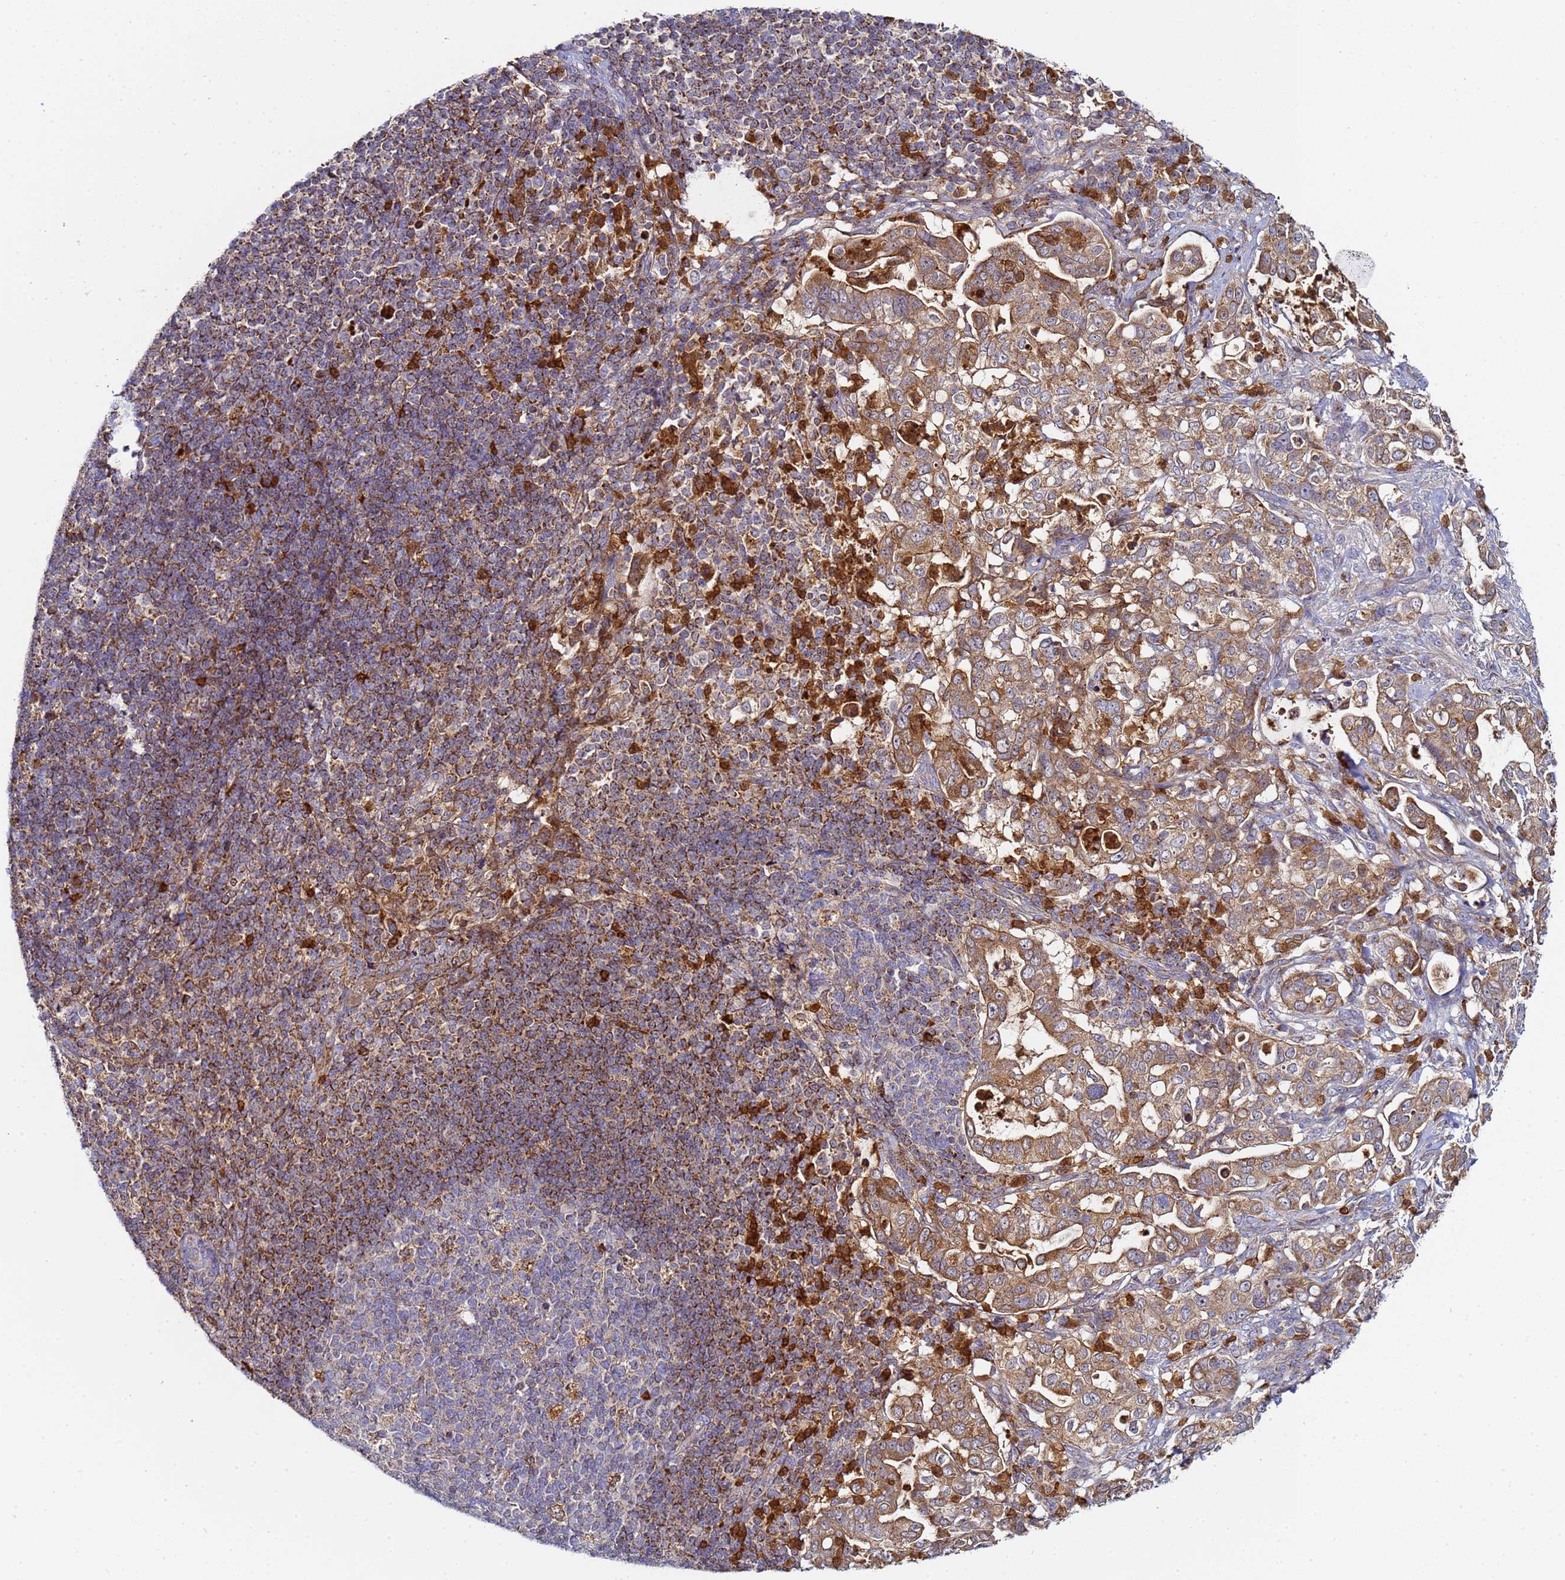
{"staining": {"intensity": "moderate", "quantity": ">75%", "location": "cytoplasmic/membranous"}, "tissue": "pancreatic cancer", "cell_type": "Tumor cells", "image_type": "cancer", "snomed": [{"axis": "morphology", "description": "Normal tissue, NOS"}, {"axis": "morphology", "description": "Adenocarcinoma, NOS"}, {"axis": "topography", "description": "Lymph node"}, {"axis": "topography", "description": "Pancreas"}], "caption": "Human adenocarcinoma (pancreatic) stained with a brown dye shows moderate cytoplasmic/membranous positive positivity in approximately >75% of tumor cells.", "gene": "CCDC127", "patient": {"sex": "female", "age": 67}}